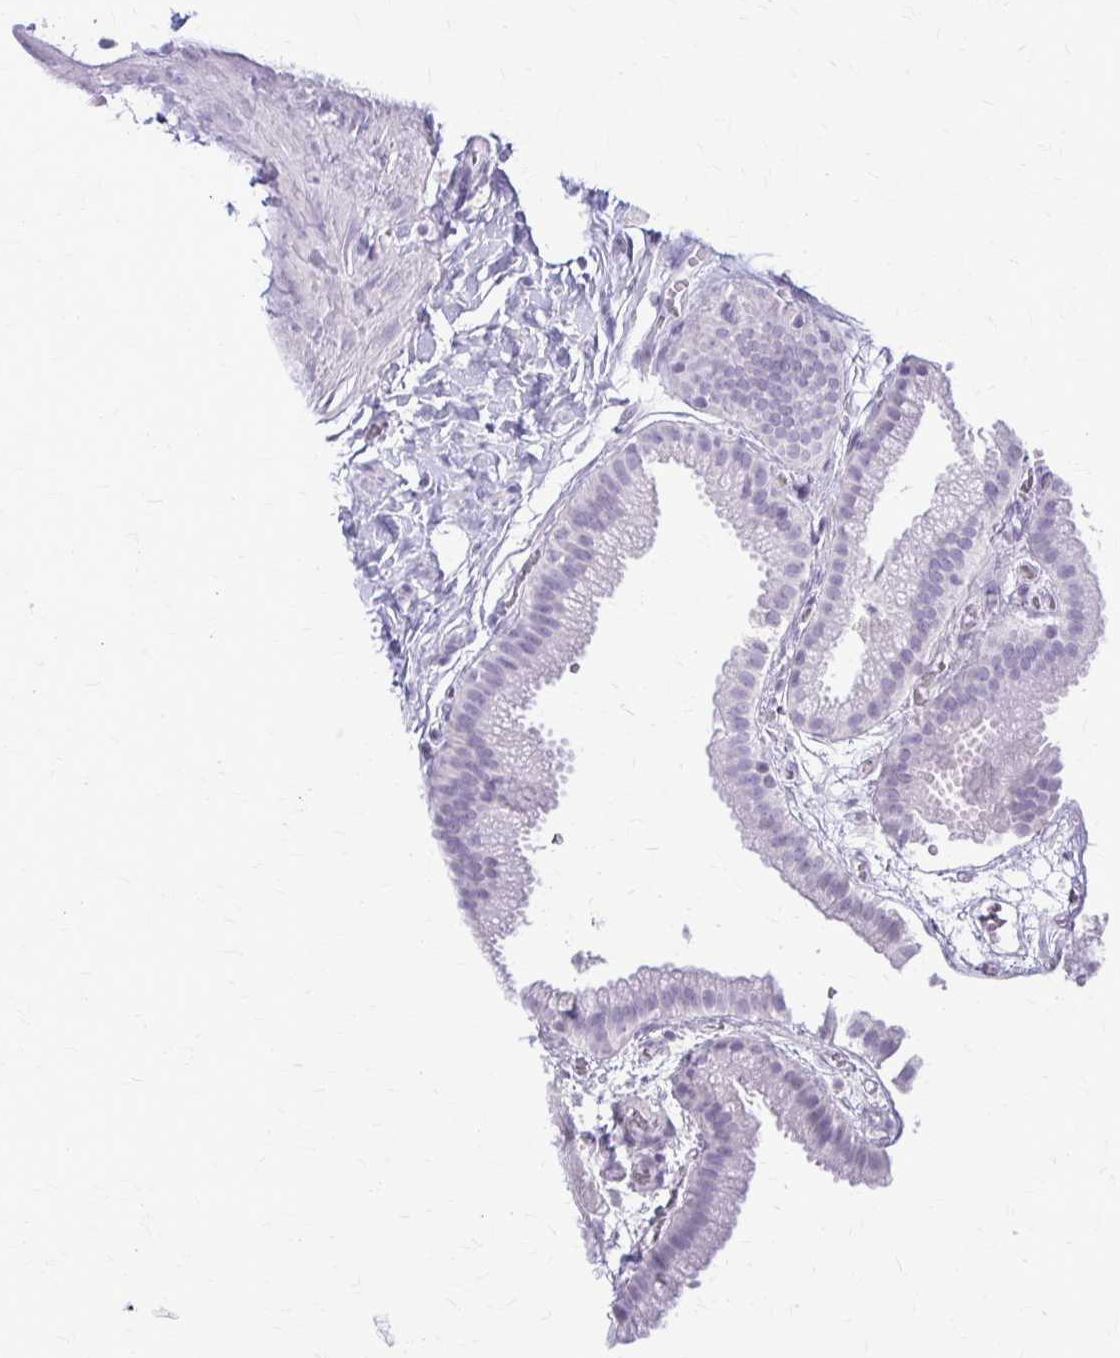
{"staining": {"intensity": "negative", "quantity": "none", "location": "none"}, "tissue": "gallbladder", "cell_type": "Glandular cells", "image_type": "normal", "snomed": [{"axis": "morphology", "description": "Normal tissue, NOS"}, {"axis": "topography", "description": "Gallbladder"}], "caption": "Immunohistochemistry of normal gallbladder exhibits no positivity in glandular cells.", "gene": "KRT5", "patient": {"sex": "female", "age": 63}}